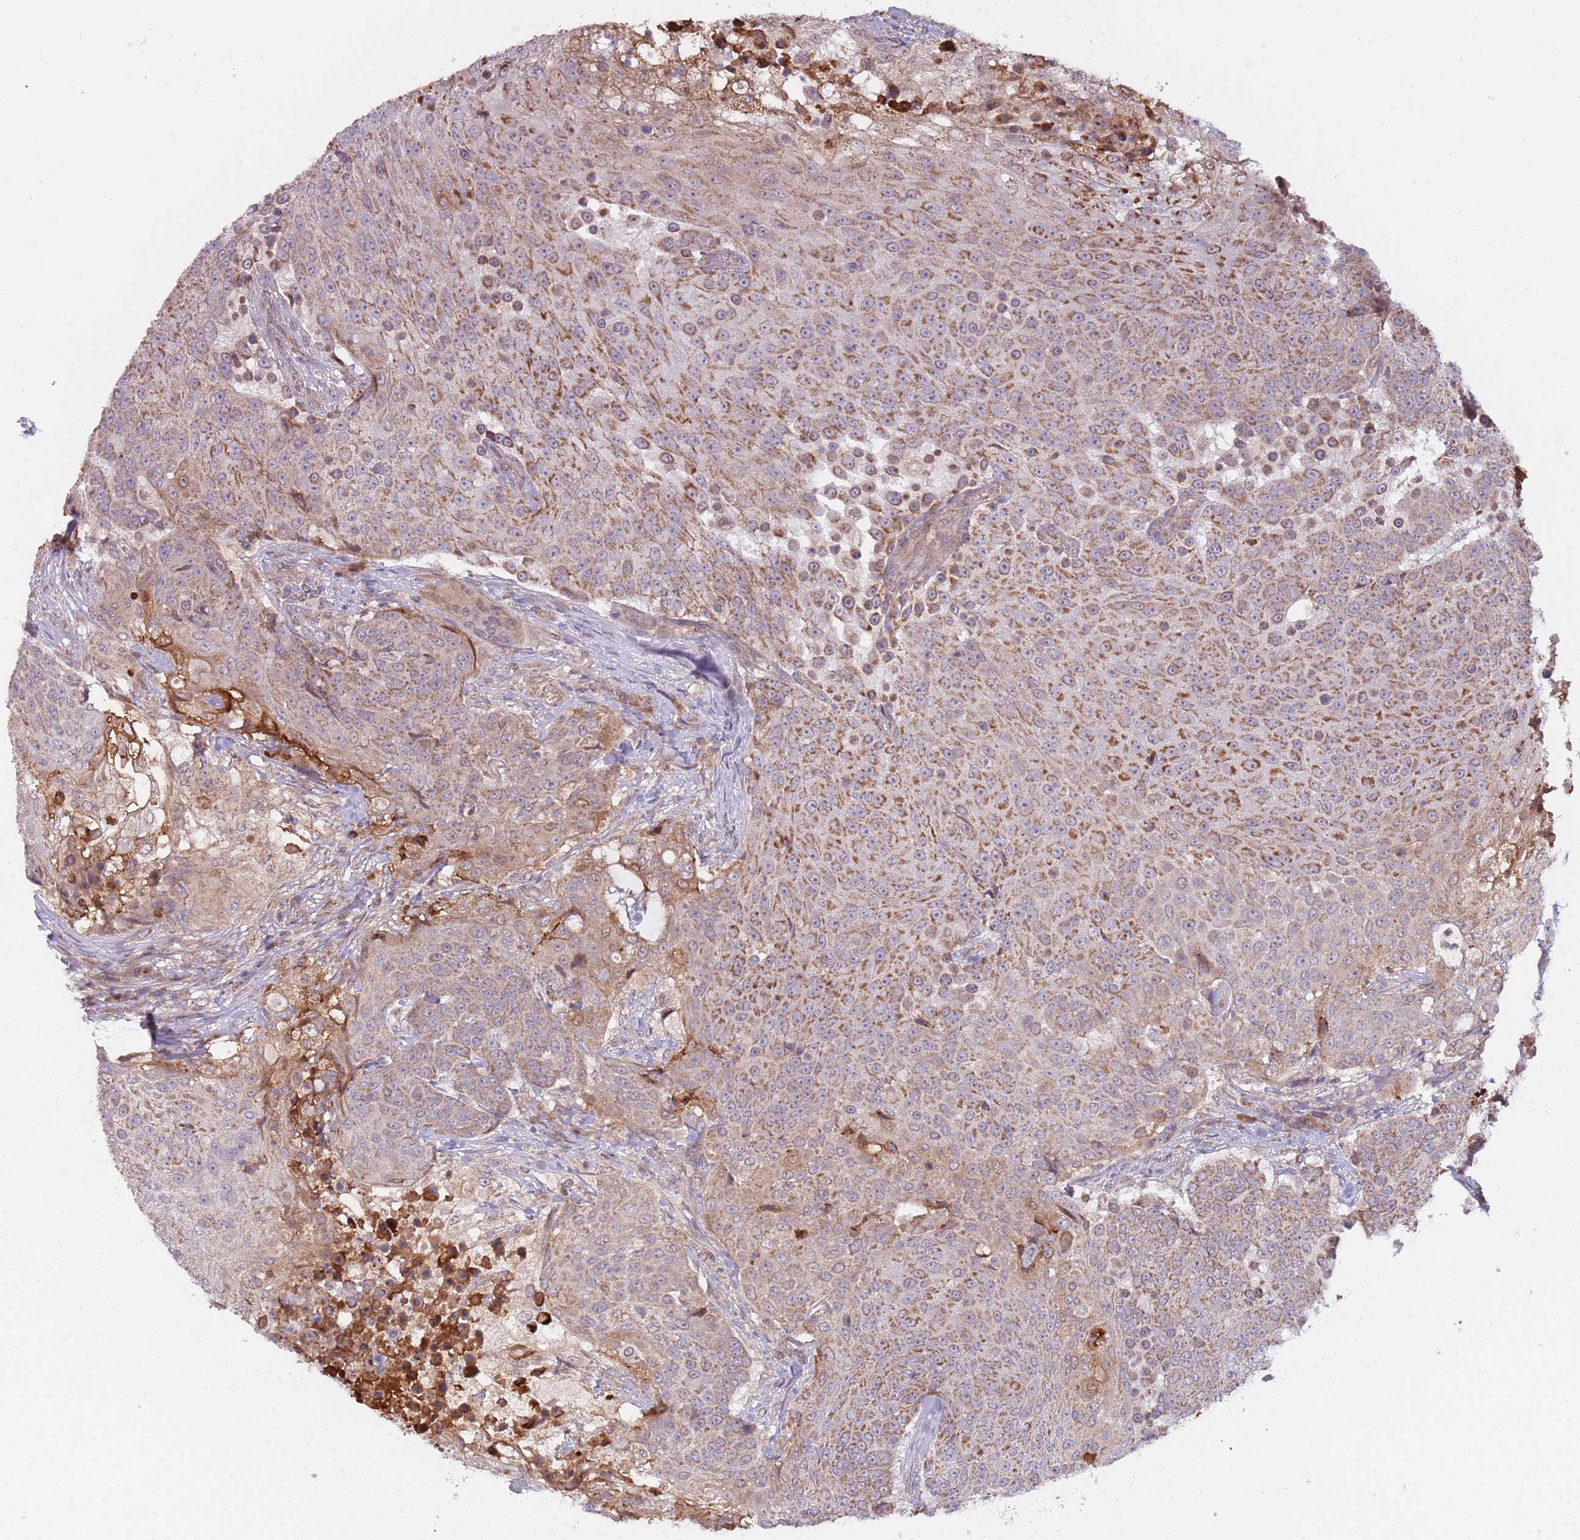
{"staining": {"intensity": "moderate", "quantity": "25%-75%", "location": "cytoplasmic/membranous"}, "tissue": "urothelial cancer", "cell_type": "Tumor cells", "image_type": "cancer", "snomed": [{"axis": "morphology", "description": "Urothelial carcinoma, High grade"}, {"axis": "topography", "description": "Urinary bladder"}], "caption": "Urothelial cancer stained for a protein exhibits moderate cytoplasmic/membranous positivity in tumor cells.", "gene": "RNF181", "patient": {"sex": "female", "age": 63}}